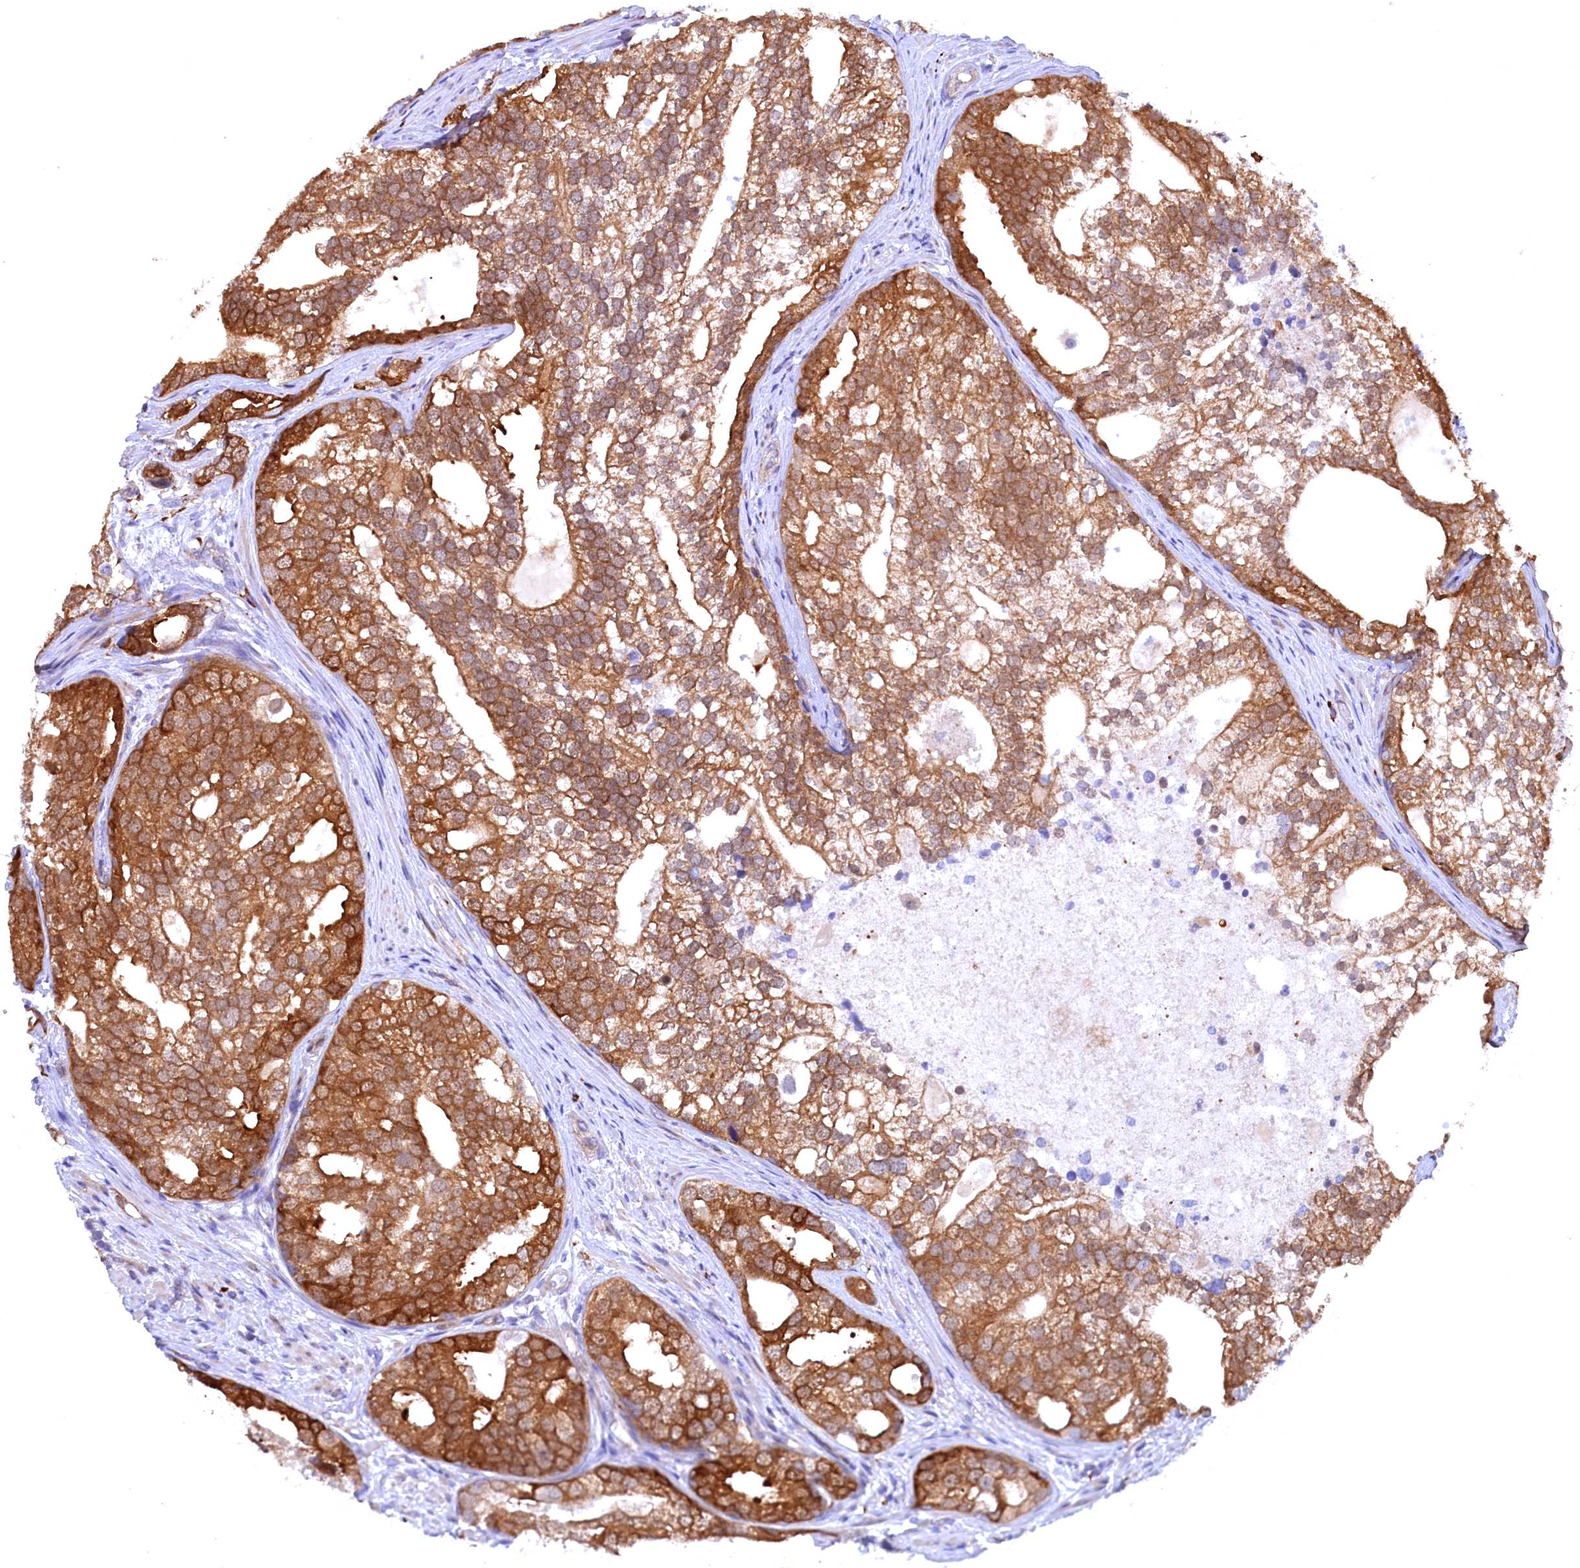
{"staining": {"intensity": "strong", "quantity": ">75%", "location": "cytoplasmic/membranous"}, "tissue": "prostate cancer", "cell_type": "Tumor cells", "image_type": "cancer", "snomed": [{"axis": "morphology", "description": "Adenocarcinoma, High grade"}, {"axis": "topography", "description": "Prostate"}], "caption": "This is a micrograph of immunohistochemistry (IHC) staining of adenocarcinoma (high-grade) (prostate), which shows strong positivity in the cytoplasmic/membranous of tumor cells.", "gene": "JPT2", "patient": {"sex": "male", "age": 75}}